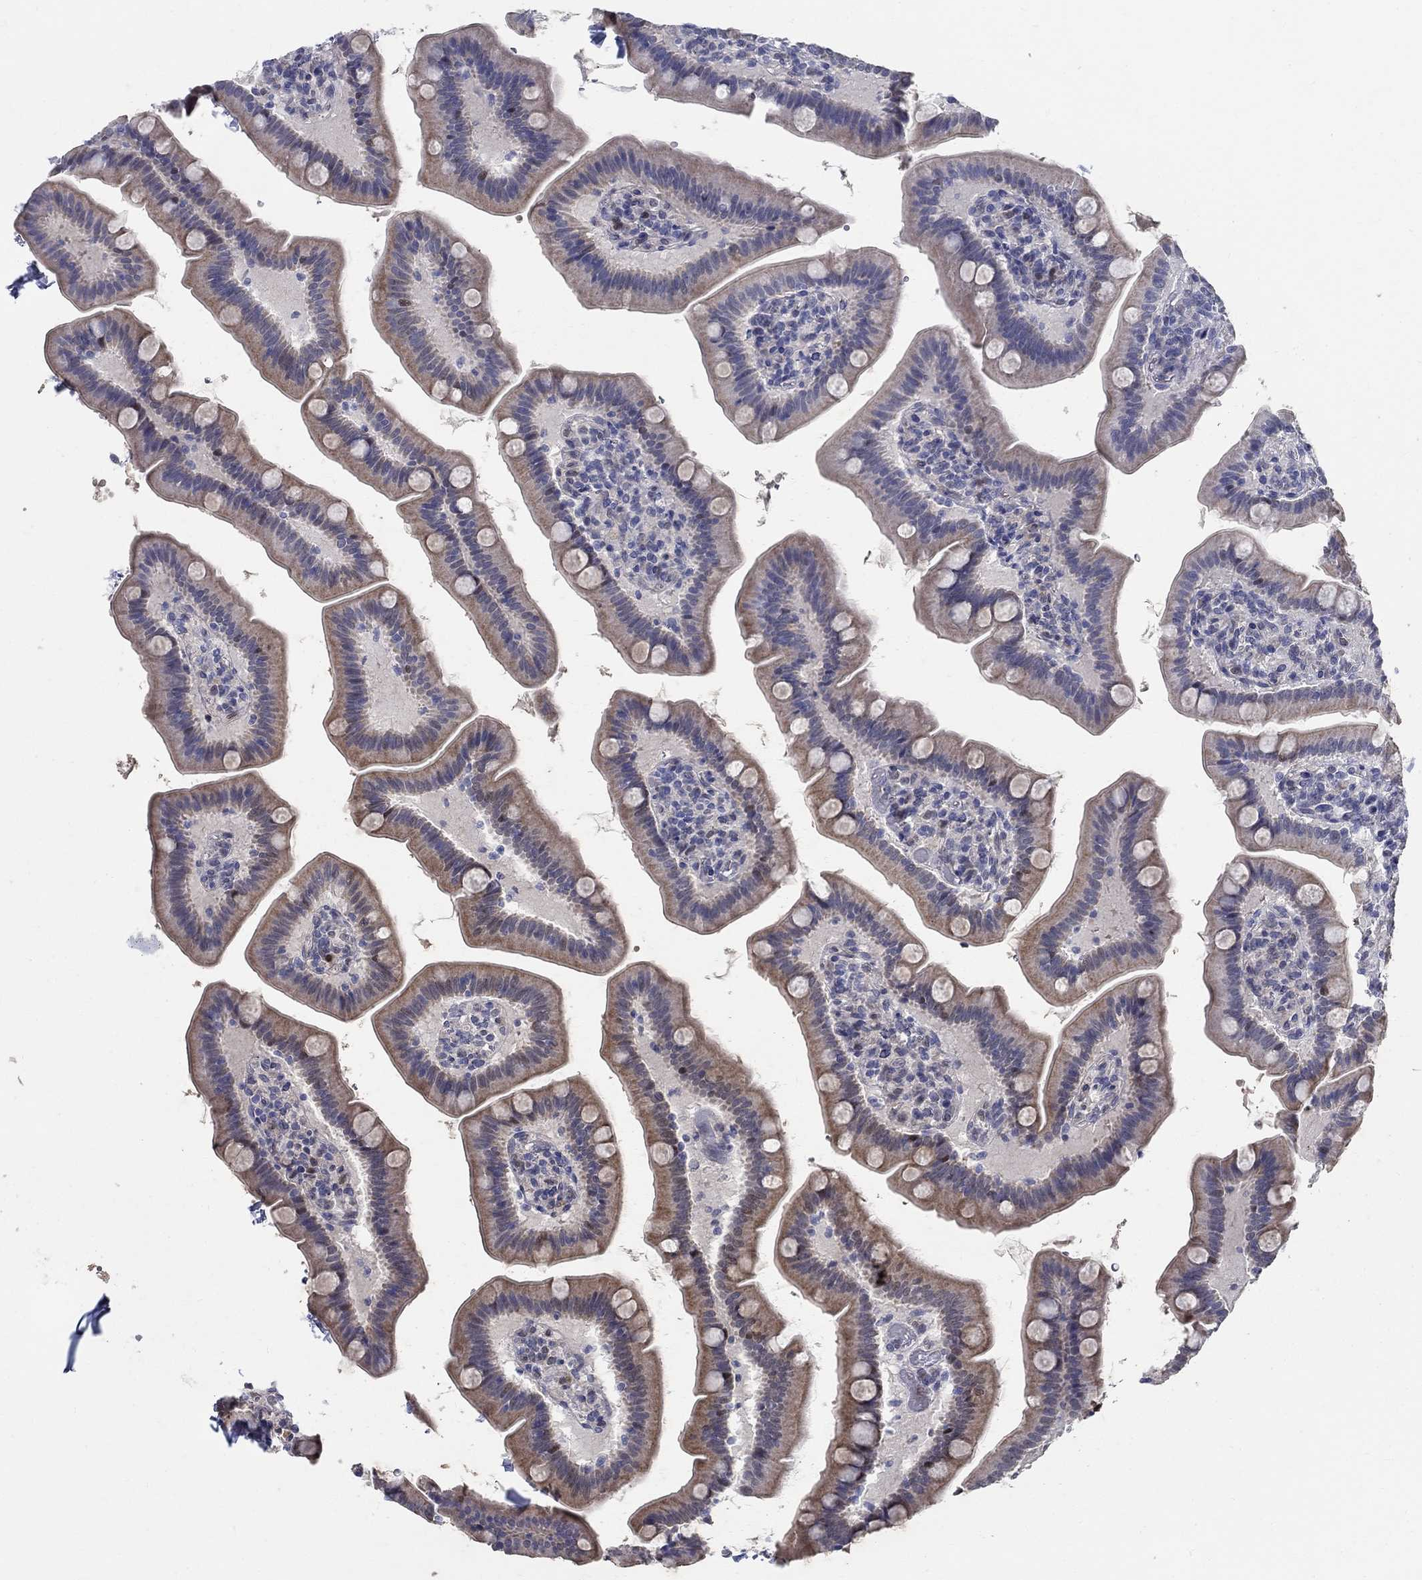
{"staining": {"intensity": "moderate", "quantity": "25%-75%", "location": "cytoplasmic/membranous"}, "tissue": "small intestine", "cell_type": "Glandular cells", "image_type": "normal", "snomed": [{"axis": "morphology", "description": "Normal tissue, NOS"}, {"axis": "topography", "description": "Small intestine"}], "caption": "The histopathology image reveals immunohistochemical staining of benign small intestine. There is moderate cytoplasmic/membranous expression is present in about 25%-75% of glandular cells. The protein of interest is shown in brown color, while the nuclei are stained blue.", "gene": "C16orf46", "patient": {"sex": "male", "age": 66}}